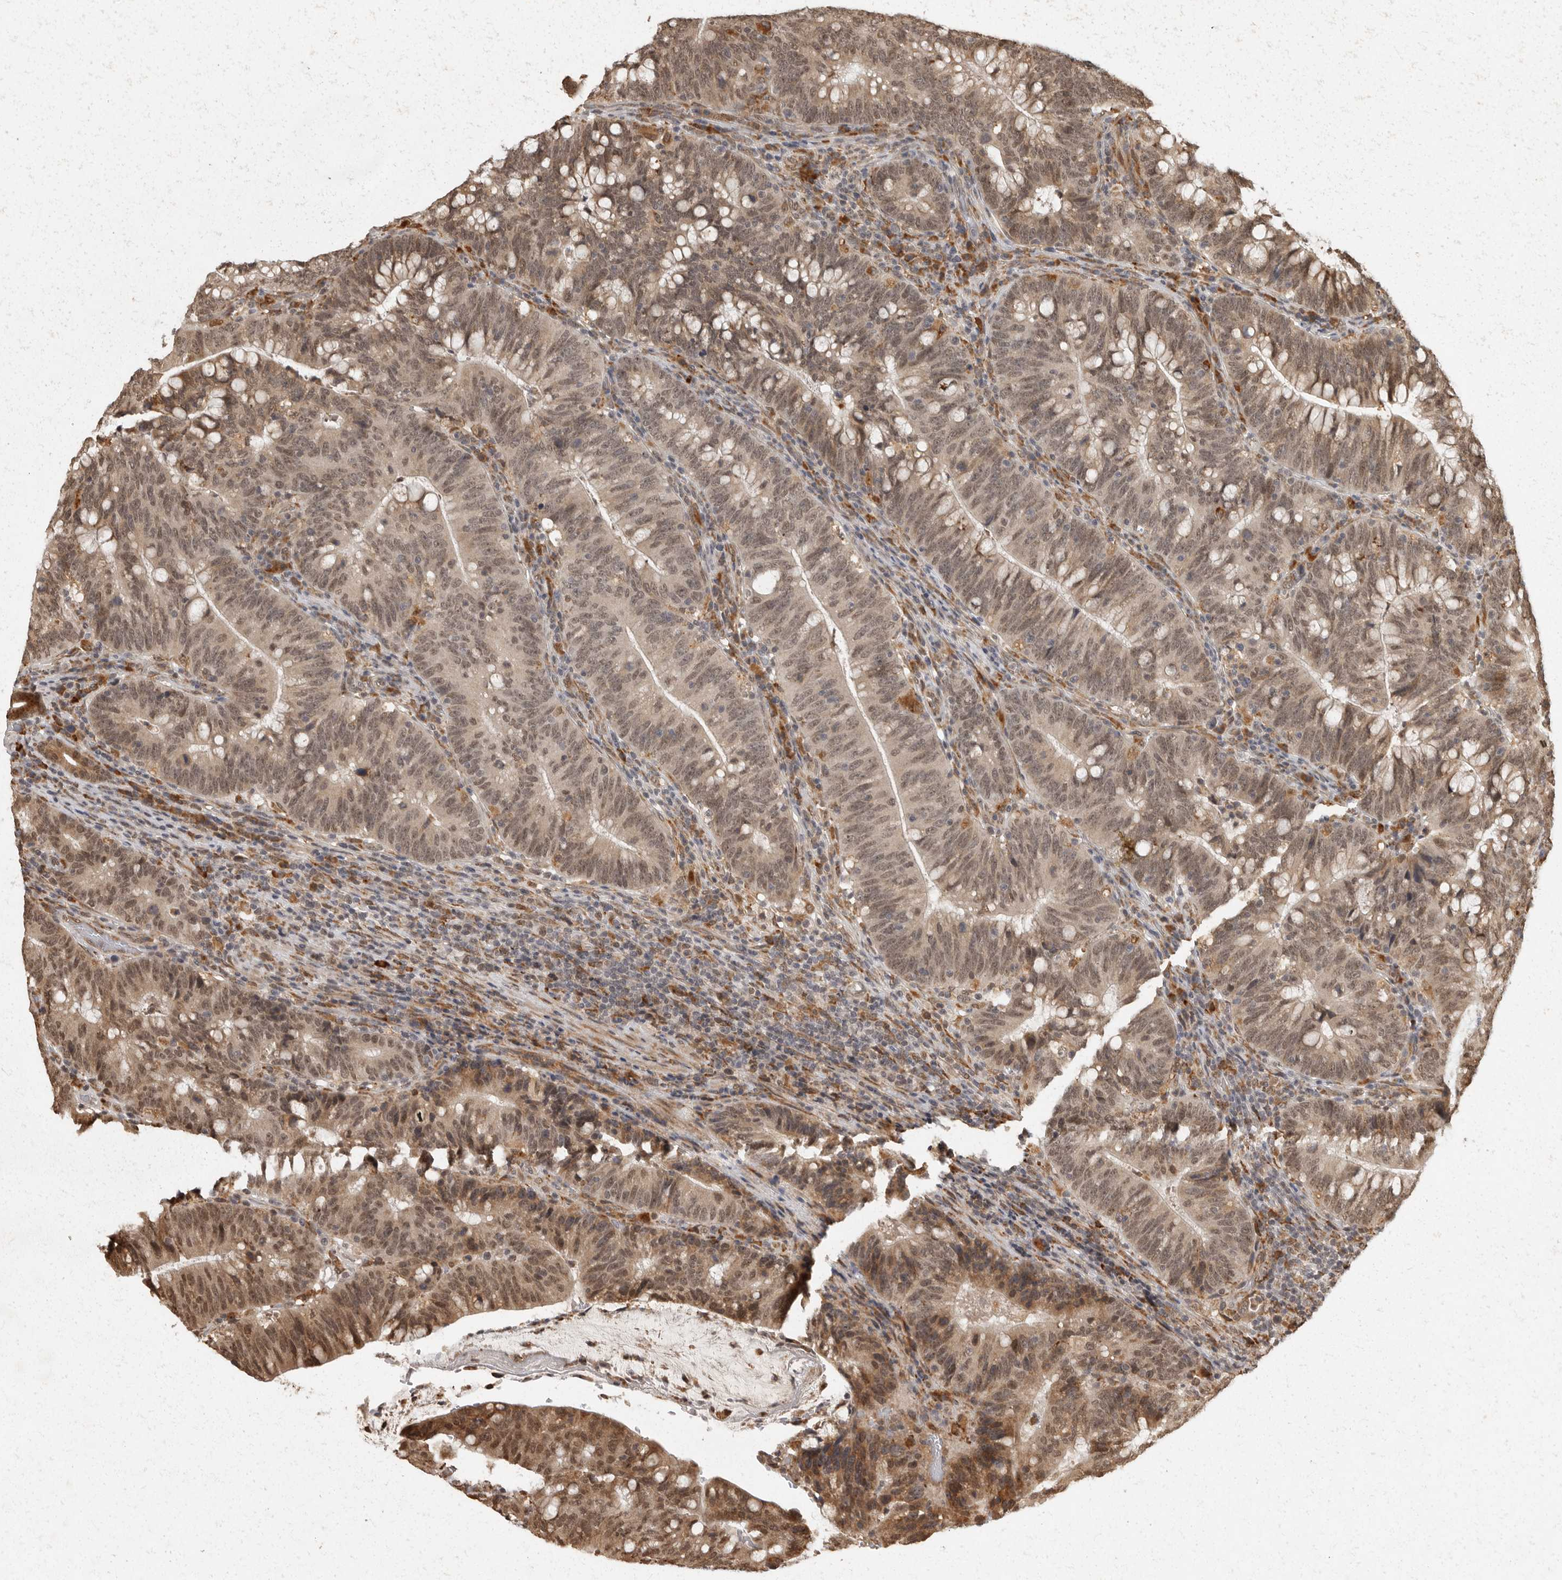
{"staining": {"intensity": "moderate", "quantity": ">75%", "location": "cytoplasmic/membranous,nuclear"}, "tissue": "colorectal cancer", "cell_type": "Tumor cells", "image_type": "cancer", "snomed": [{"axis": "morphology", "description": "Adenocarcinoma, NOS"}, {"axis": "topography", "description": "Colon"}], "caption": "This histopathology image reveals immunohistochemistry staining of human colorectal adenocarcinoma, with medium moderate cytoplasmic/membranous and nuclear staining in about >75% of tumor cells.", "gene": "ZNF83", "patient": {"sex": "female", "age": 66}}